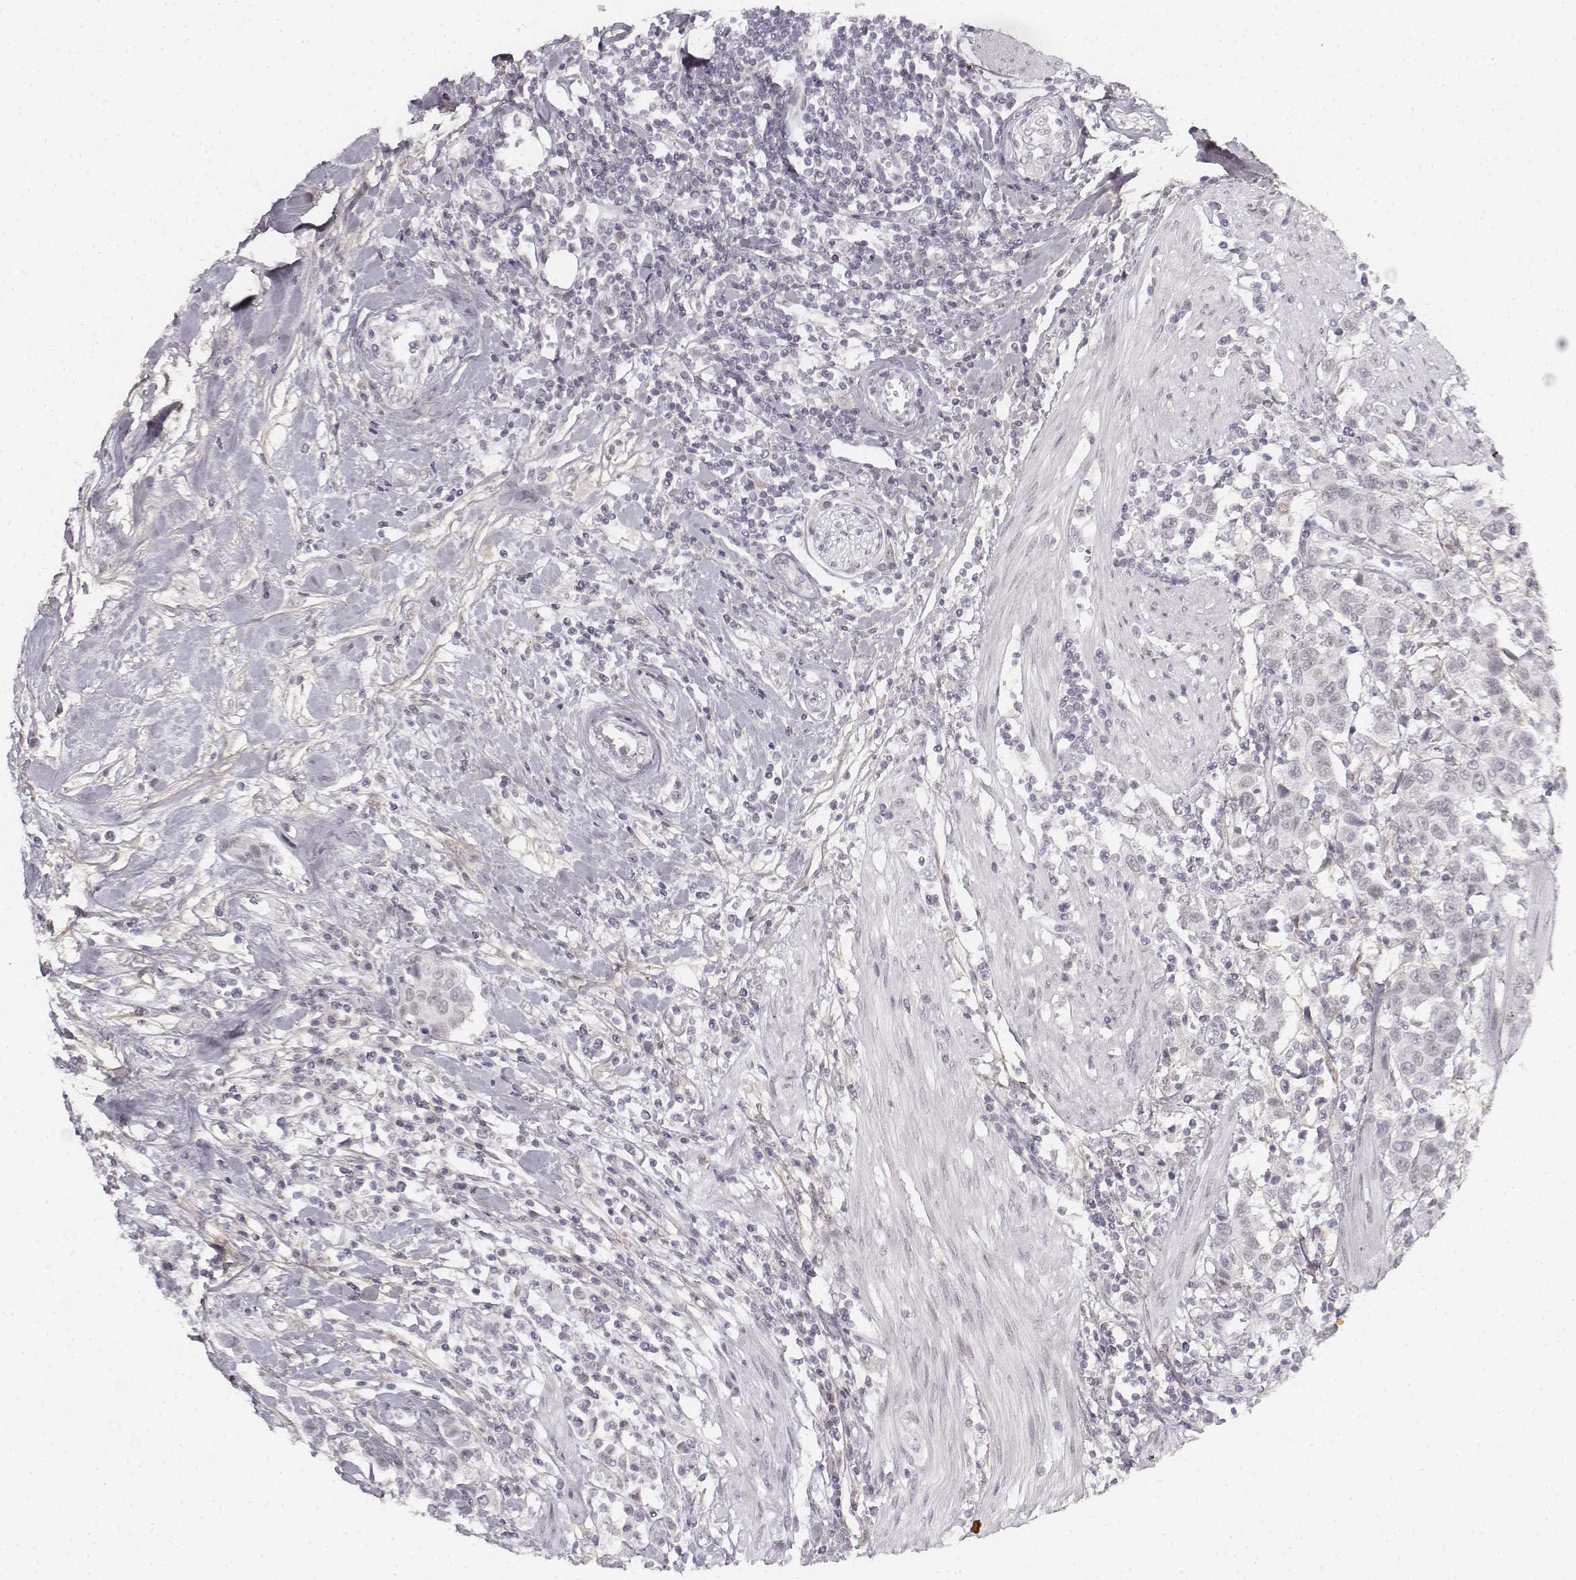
{"staining": {"intensity": "negative", "quantity": "none", "location": "none"}, "tissue": "urothelial cancer", "cell_type": "Tumor cells", "image_type": "cancer", "snomed": [{"axis": "morphology", "description": "Urothelial carcinoma, High grade"}, {"axis": "topography", "description": "Urinary bladder"}], "caption": "Tumor cells show no significant protein expression in urothelial cancer.", "gene": "KRT84", "patient": {"sex": "female", "age": 58}}